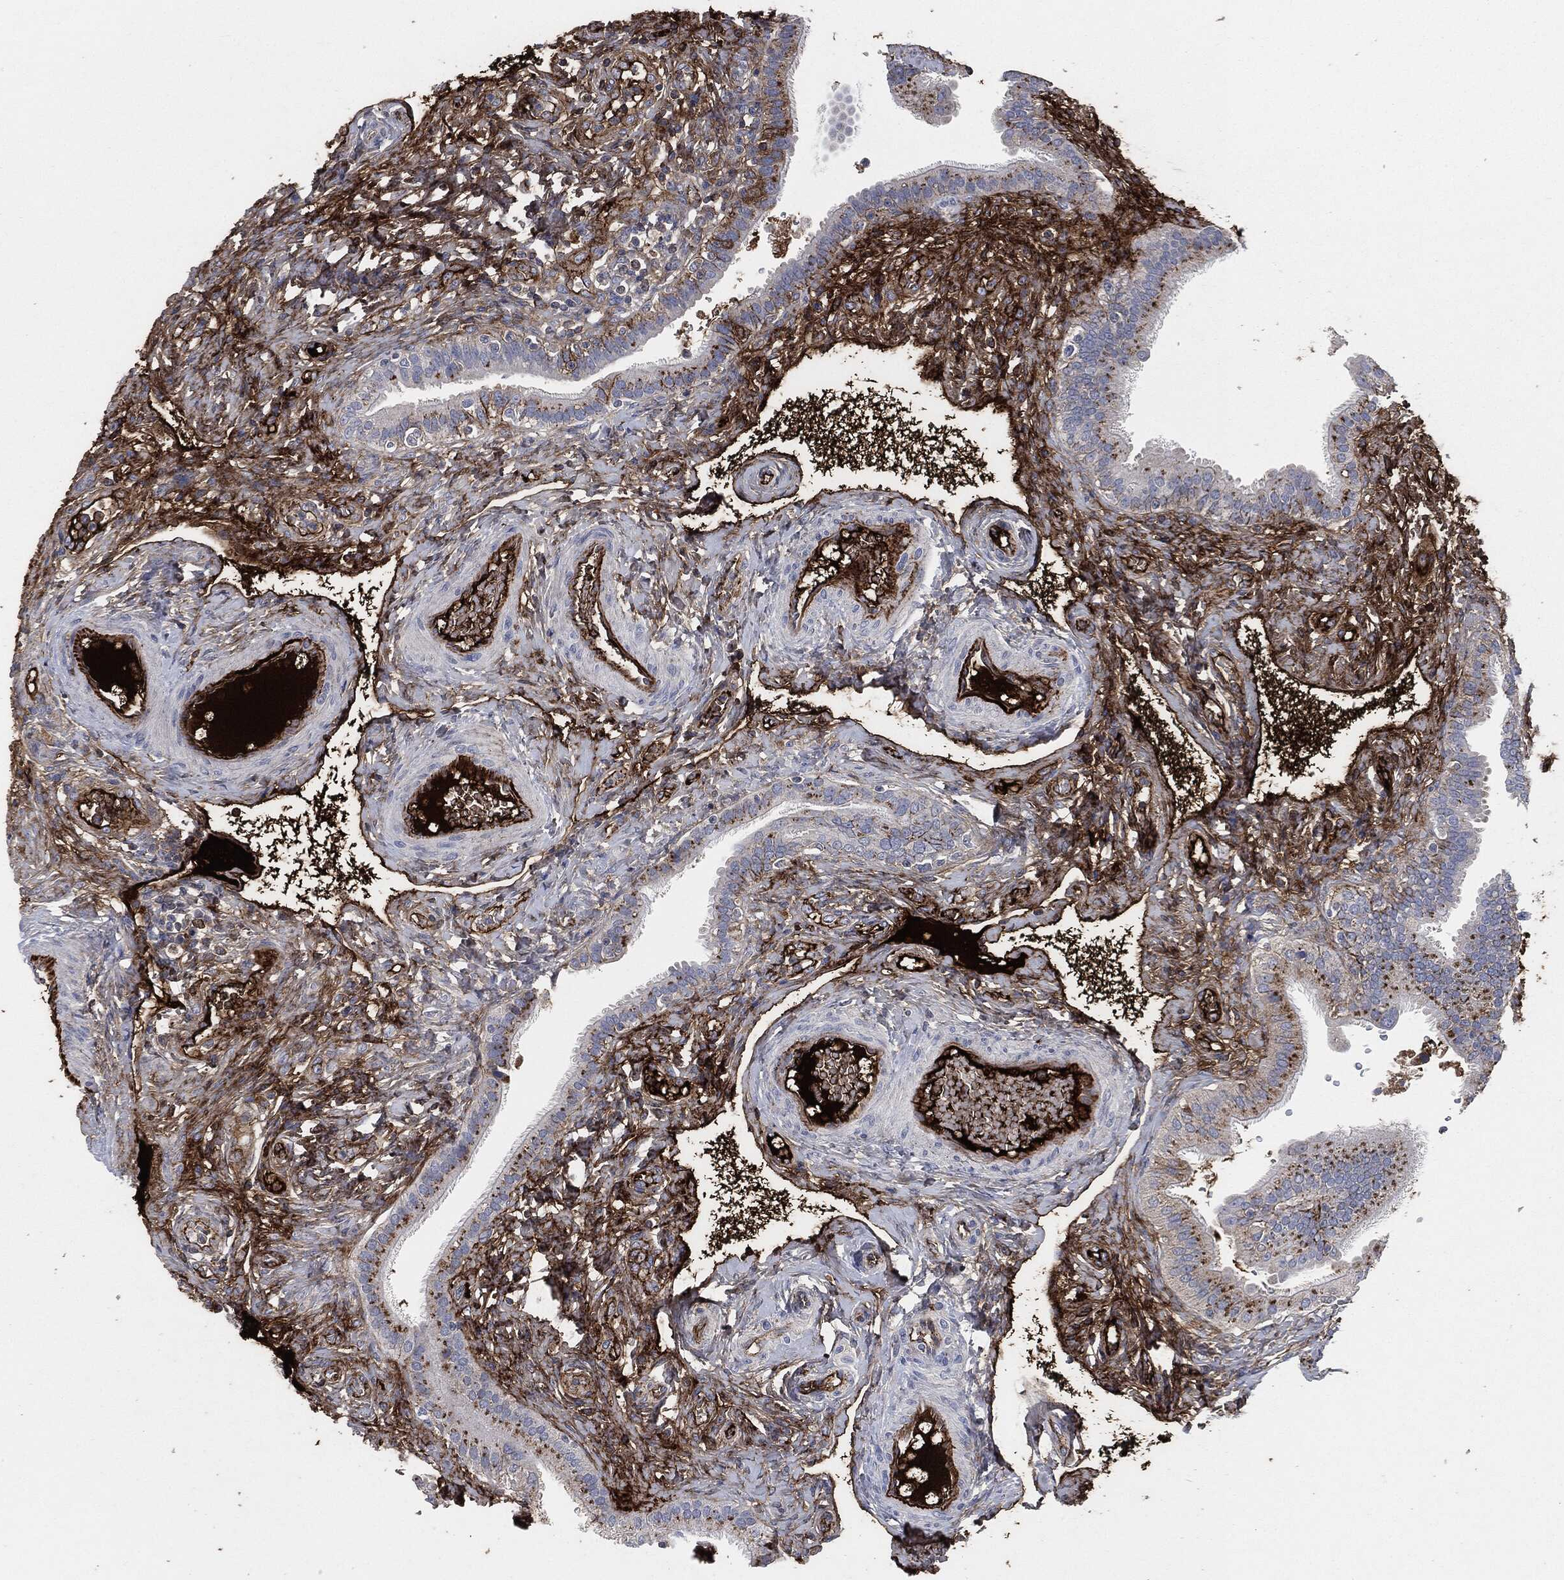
{"staining": {"intensity": "strong", "quantity": "<25%", "location": "cytoplasmic/membranous"}, "tissue": "fallopian tube", "cell_type": "Glandular cells", "image_type": "normal", "snomed": [{"axis": "morphology", "description": "Normal tissue, NOS"}, {"axis": "topography", "description": "Fallopian tube"}], "caption": "A high-resolution photomicrograph shows immunohistochemistry staining of unremarkable fallopian tube, which shows strong cytoplasmic/membranous staining in about <25% of glandular cells. (DAB IHC with brightfield microscopy, high magnification).", "gene": "APOB", "patient": {"sex": "female", "age": 41}}